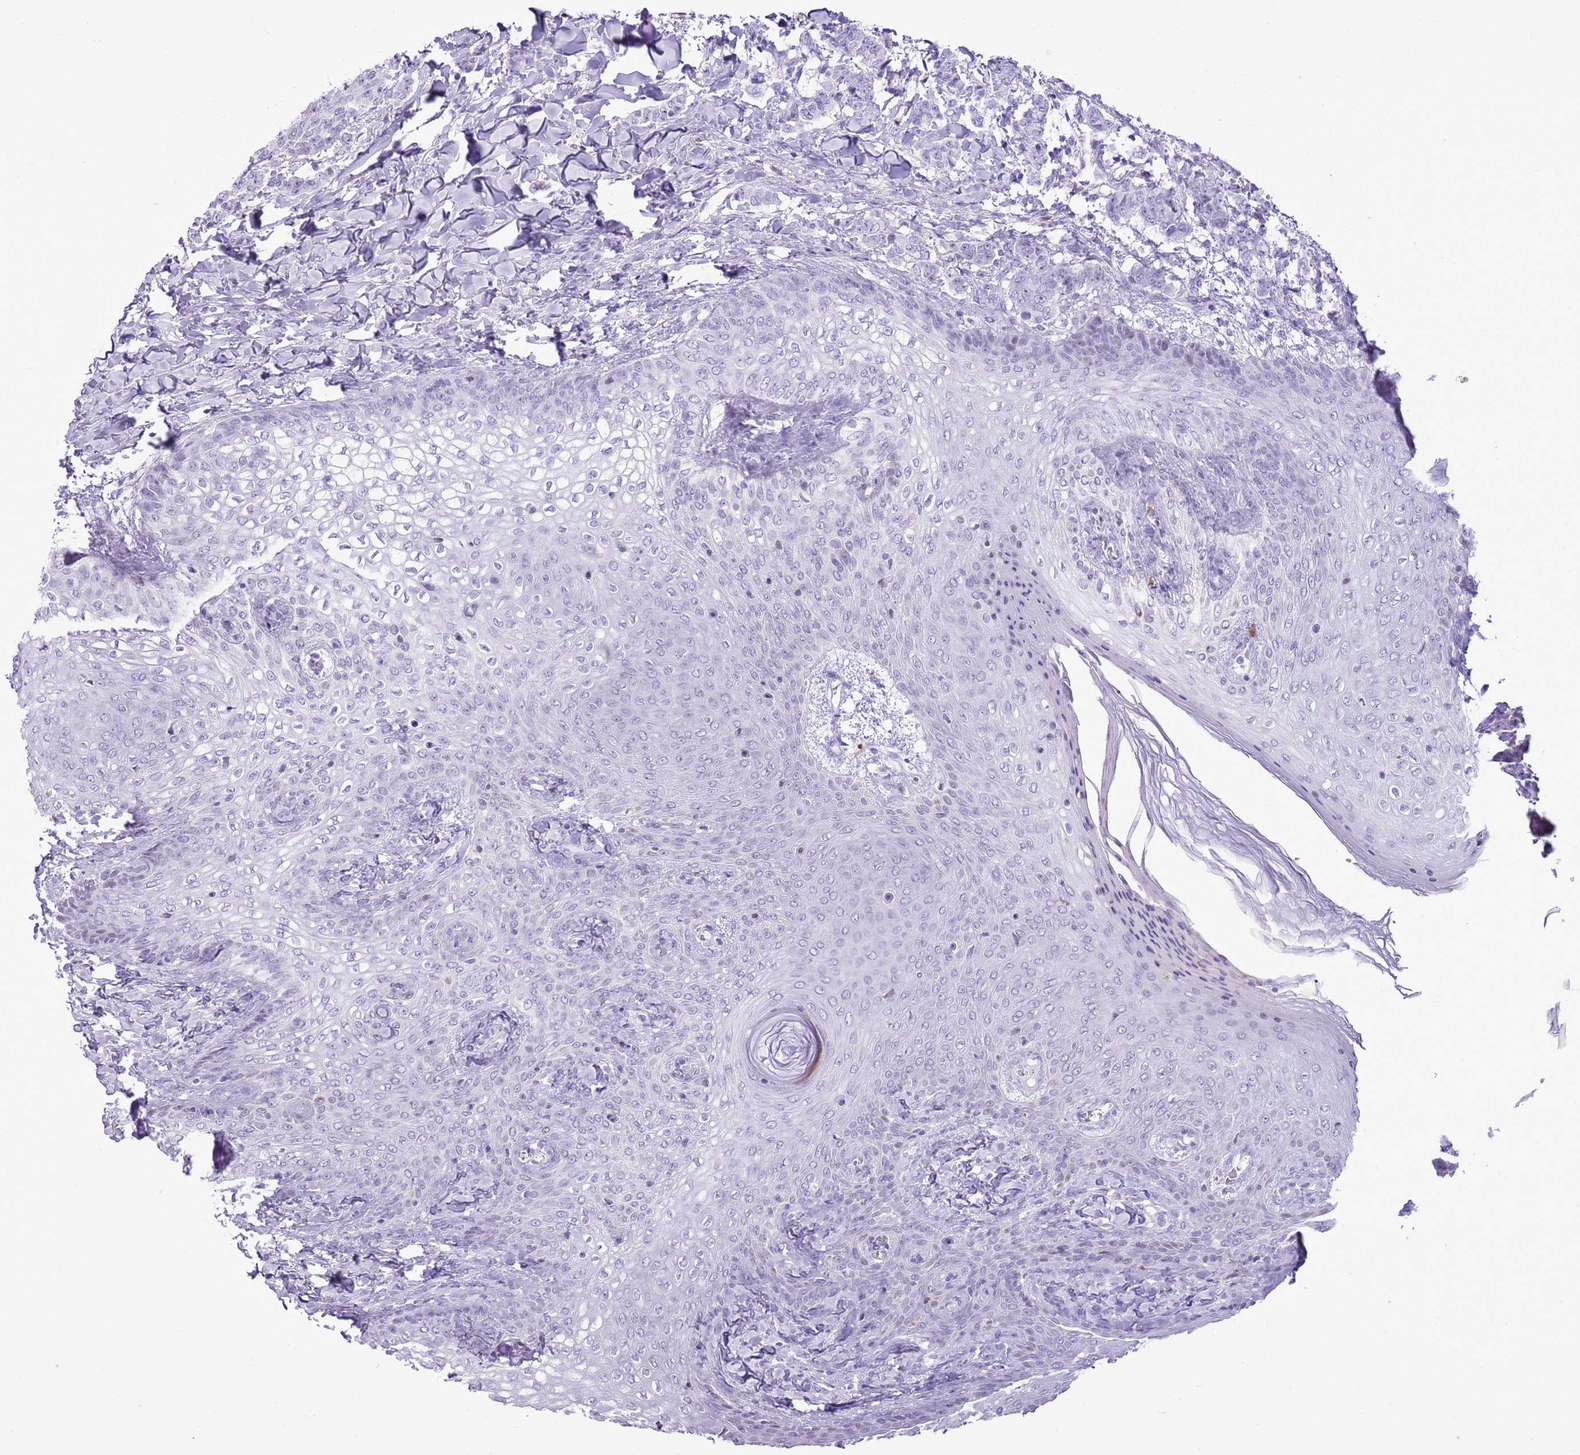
{"staining": {"intensity": "negative", "quantity": "none", "location": "none"}, "tissue": "breast cancer", "cell_type": "Tumor cells", "image_type": "cancer", "snomed": [{"axis": "morphology", "description": "Duct carcinoma"}, {"axis": "topography", "description": "Breast"}], "caption": "Breast infiltrating ductal carcinoma stained for a protein using immunohistochemistry reveals no expression tumor cells.", "gene": "ASIP", "patient": {"sex": "female", "age": 40}}